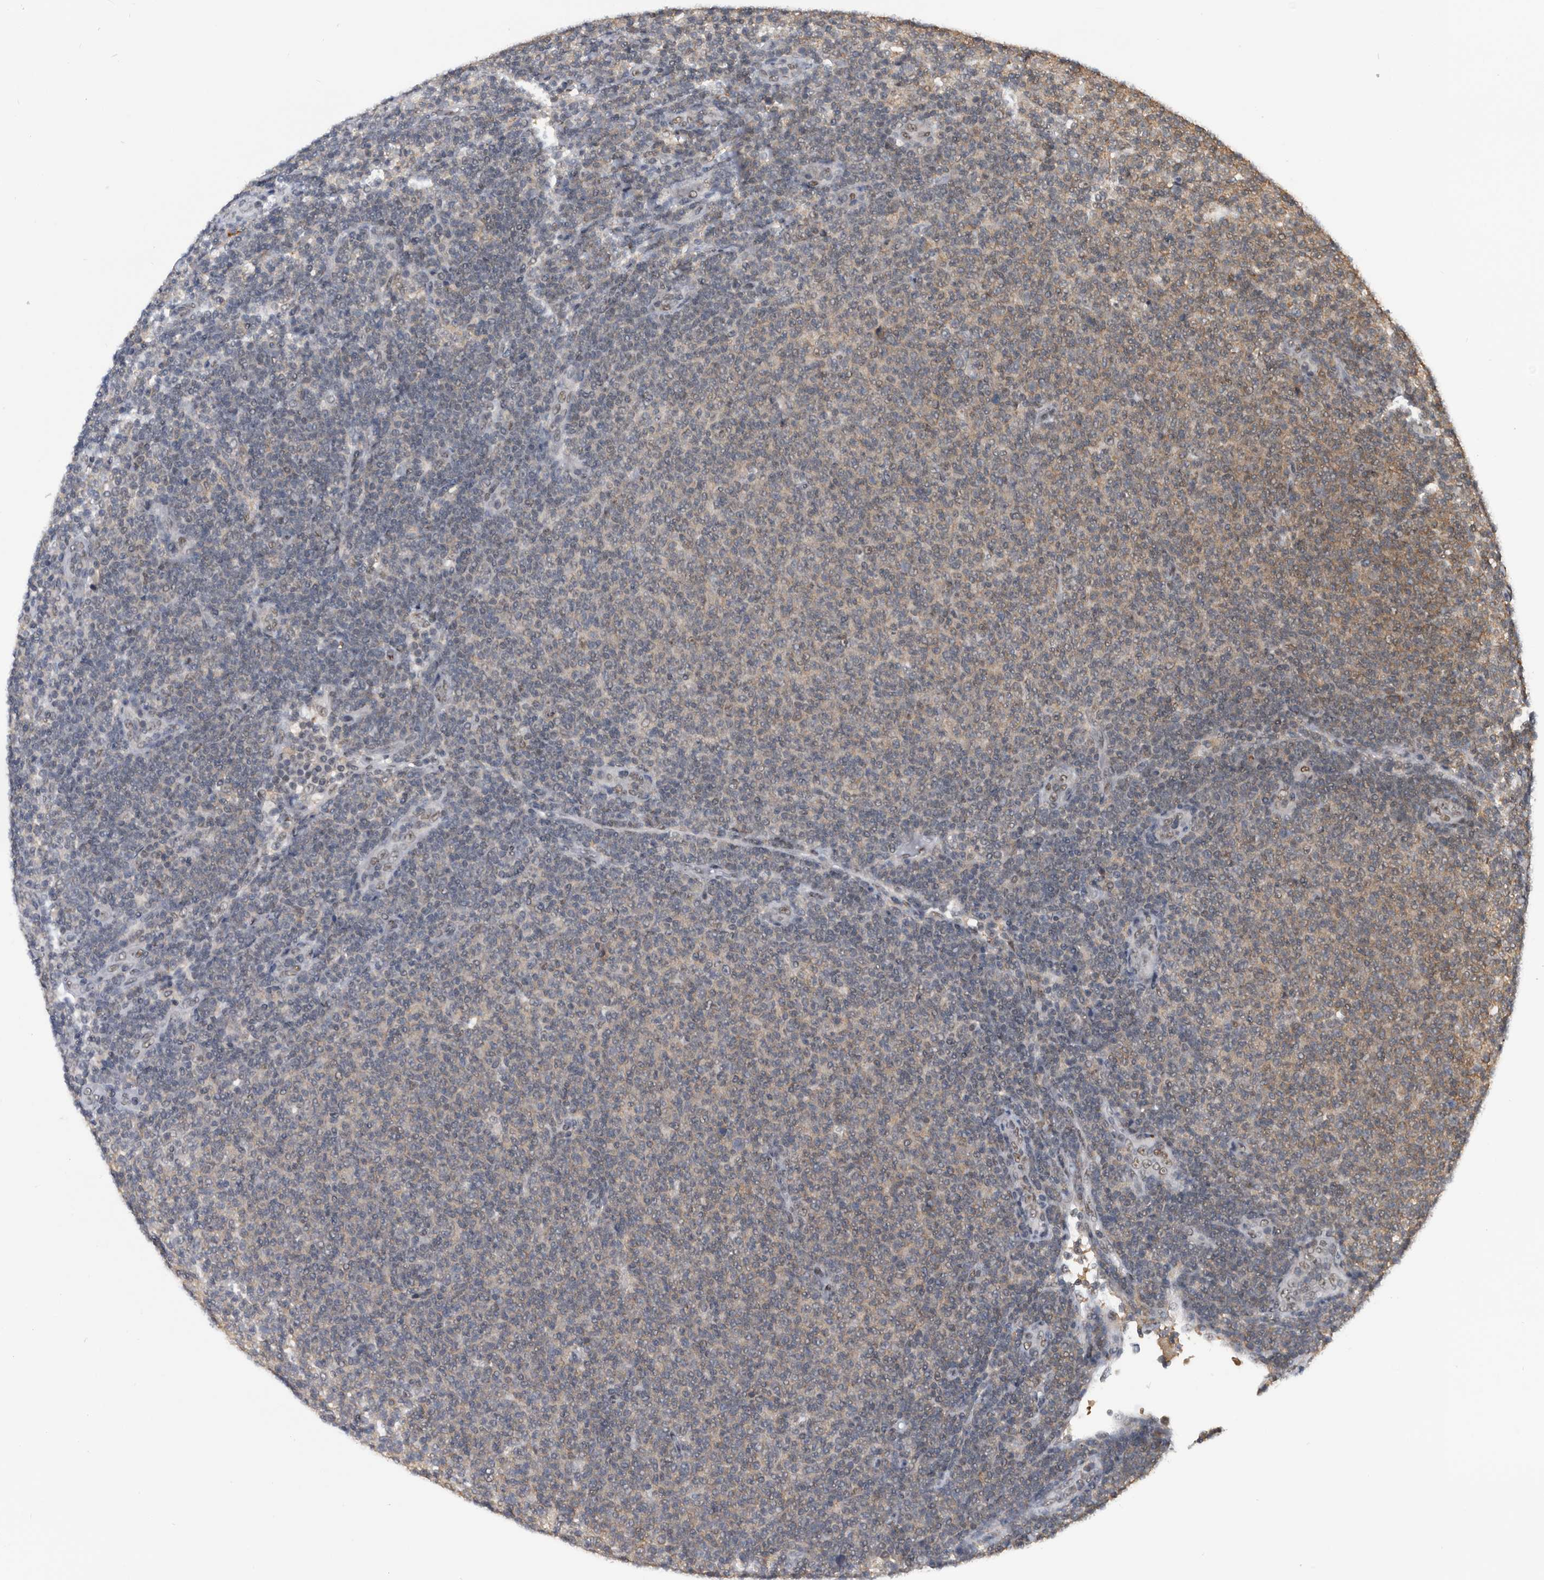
{"staining": {"intensity": "negative", "quantity": "none", "location": "none"}, "tissue": "lymphoma", "cell_type": "Tumor cells", "image_type": "cancer", "snomed": [{"axis": "morphology", "description": "Malignant lymphoma, non-Hodgkin's type, Low grade"}, {"axis": "topography", "description": "Lymph node"}], "caption": "An image of human low-grade malignant lymphoma, non-Hodgkin's type is negative for staining in tumor cells. Nuclei are stained in blue.", "gene": "ZNF260", "patient": {"sex": "male", "age": 66}}